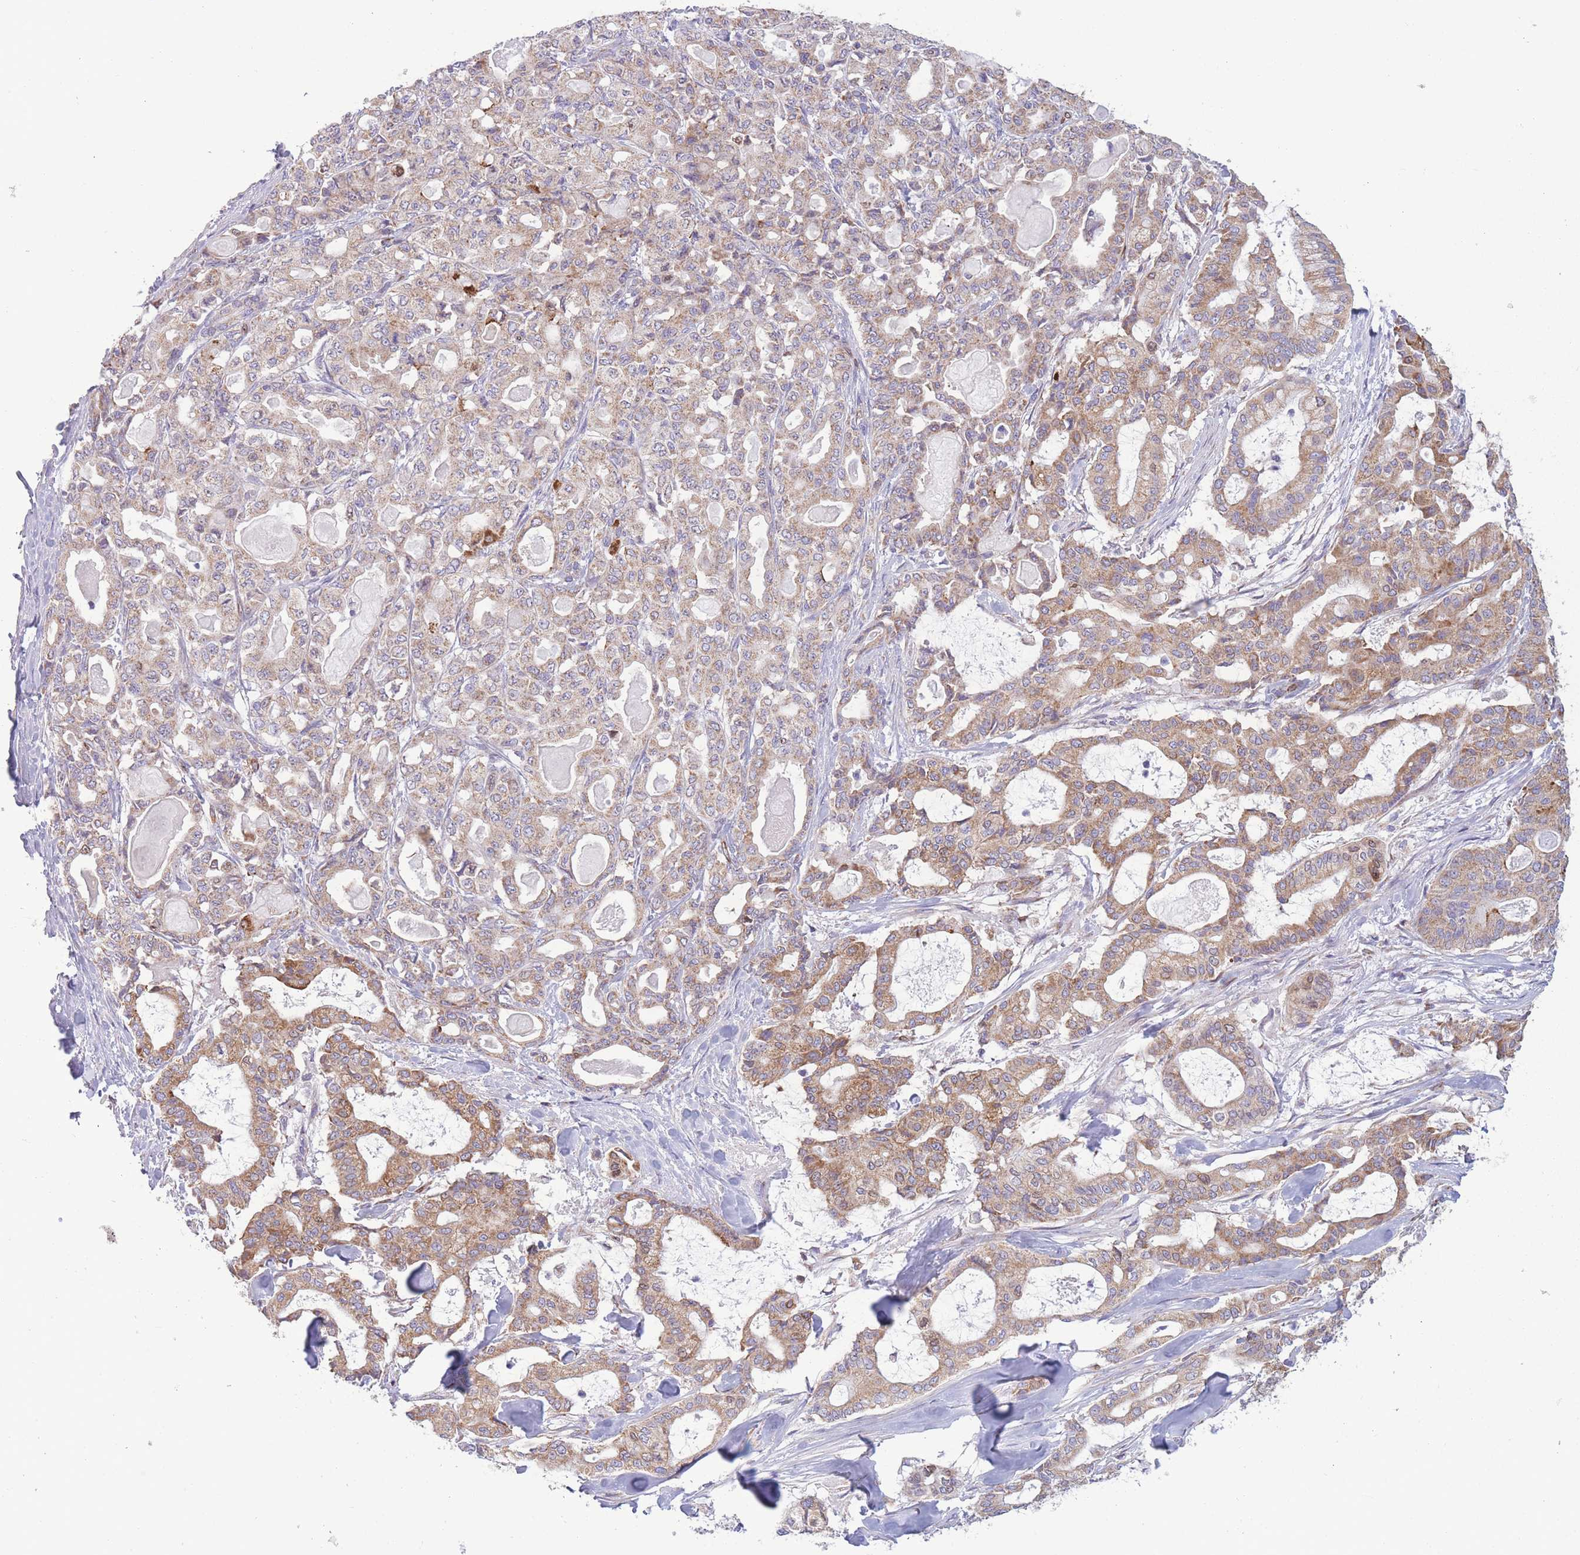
{"staining": {"intensity": "moderate", "quantity": "25%-75%", "location": "cytoplasmic/membranous"}, "tissue": "pancreatic cancer", "cell_type": "Tumor cells", "image_type": "cancer", "snomed": [{"axis": "morphology", "description": "Adenocarcinoma, NOS"}, {"axis": "topography", "description": "Pancreas"}], "caption": "A brown stain labels moderate cytoplasmic/membranous positivity of a protein in human pancreatic adenocarcinoma tumor cells.", "gene": "PDHA1", "patient": {"sex": "male", "age": 63}}